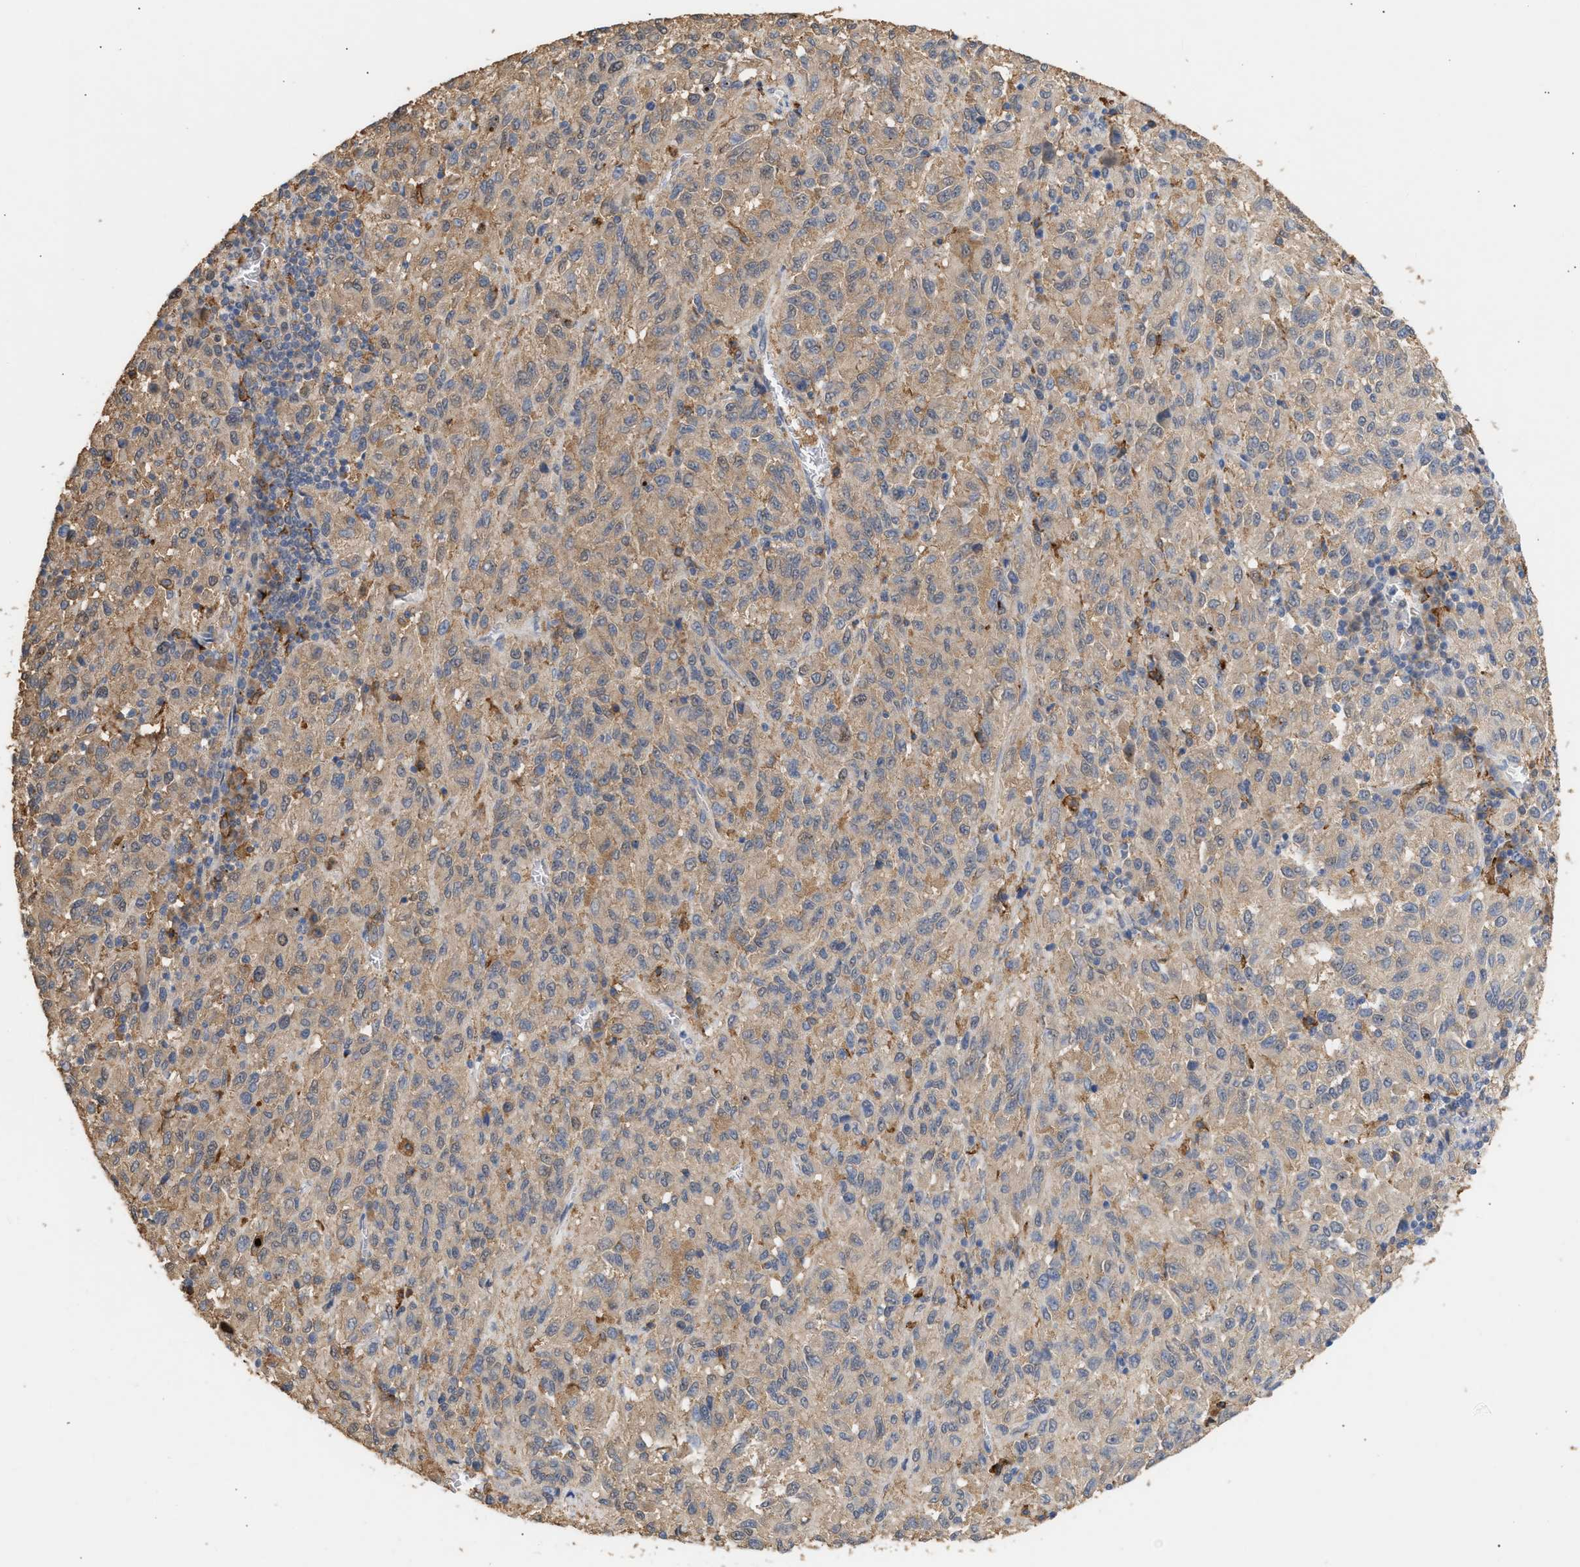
{"staining": {"intensity": "moderate", "quantity": ">75%", "location": "cytoplasmic/membranous"}, "tissue": "melanoma", "cell_type": "Tumor cells", "image_type": "cancer", "snomed": [{"axis": "morphology", "description": "Malignant melanoma, Metastatic site"}, {"axis": "topography", "description": "Lung"}], "caption": "Tumor cells display moderate cytoplasmic/membranous positivity in approximately >75% of cells in malignant melanoma (metastatic site).", "gene": "GCN1", "patient": {"sex": "male", "age": 64}}